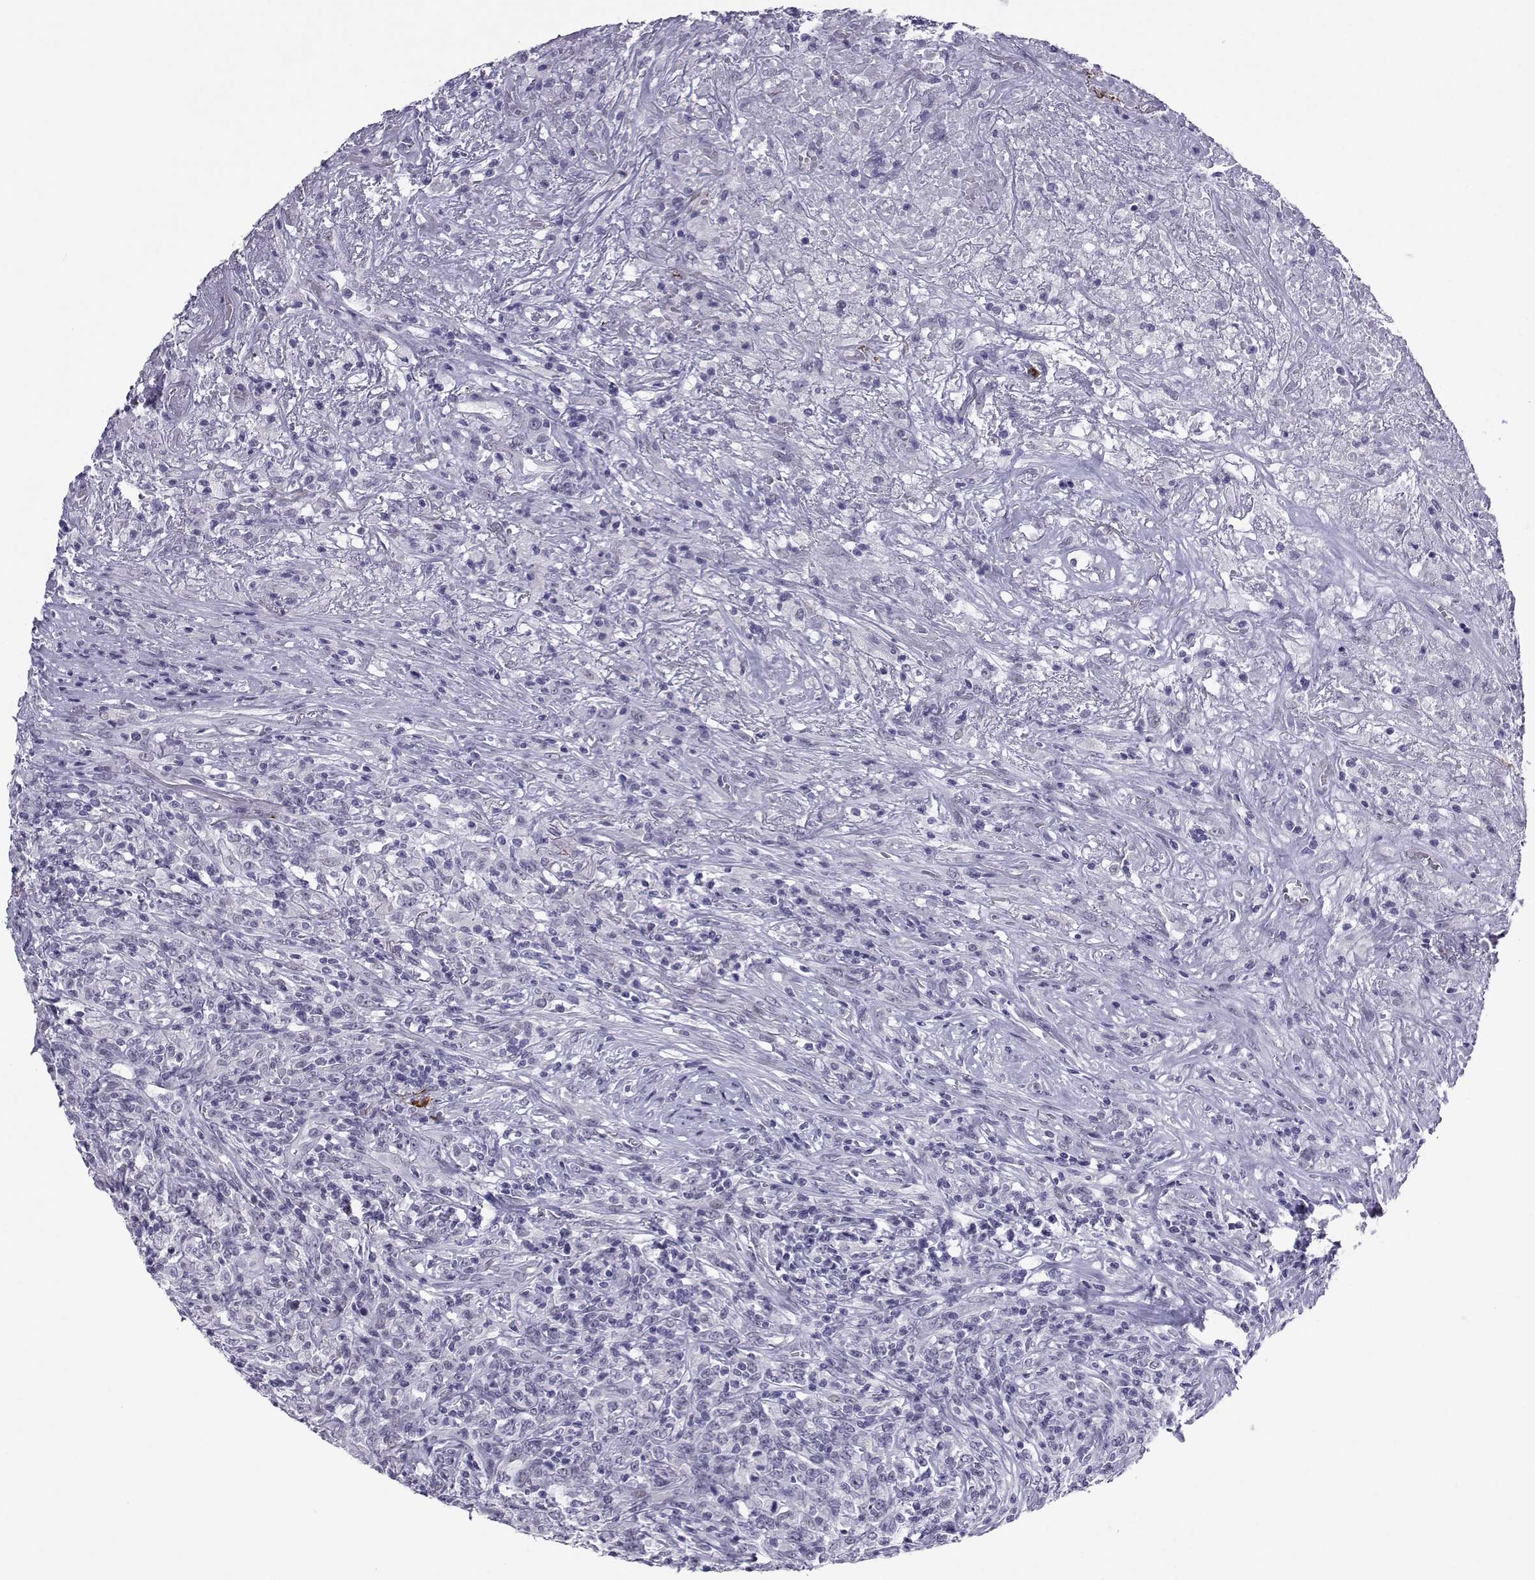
{"staining": {"intensity": "negative", "quantity": "none", "location": "none"}, "tissue": "lymphoma", "cell_type": "Tumor cells", "image_type": "cancer", "snomed": [{"axis": "morphology", "description": "Malignant lymphoma, non-Hodgkin's type, High grade"}, {"axis": "topography", "description": "Lung"}], "caption": "Immunohistochemical staining of lymphoma exhibits no significant staining in tumor cells. The staining was performed using DAB to visualize the protein expression in brown, while the nuclei were stained in blue with hematoxylin (Magnification: 20x).", "gene": "LORICRIN", "patient": {"sex": "male", "age": 79}}